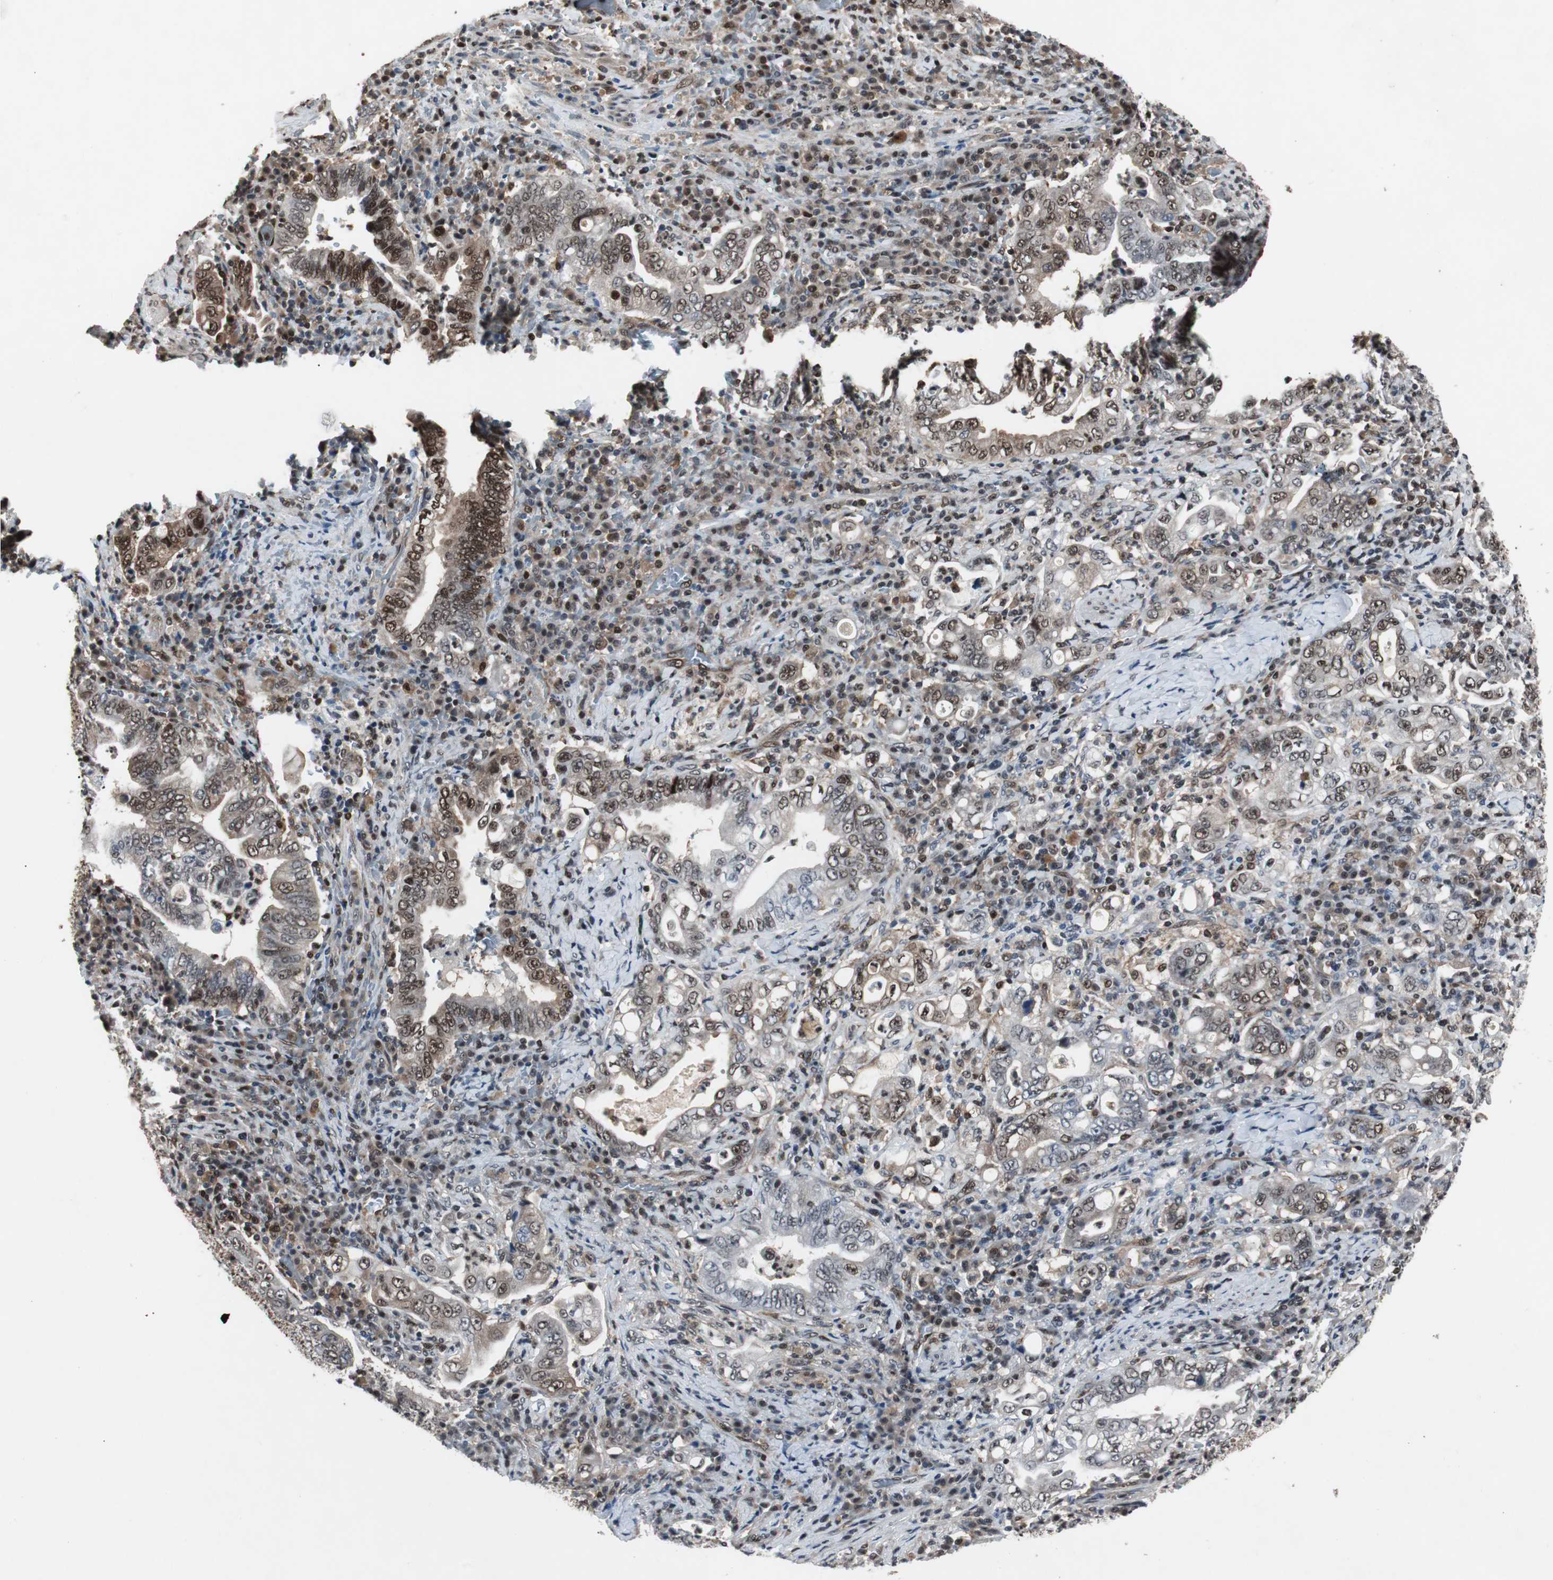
{"staining": {"intensity": "moderate", "quantity": "25%-75%", "location": "cytoplasmic/membranous,nuclear"}, "tissue": "stomach cancer", "cell_type": "Tumor cells", "image_type": "cancer", "snomed": [{"axis": "morphology", "description": "Normal tissue, NOS"}, {"axis": "morphology", "description": "Adenocarcinoma, NOS"}, {"axis": "topography", "description": "Esophagus"}, {"axis": "topography", "description": "Stomach, upper"}, {"axis": "topography", "description": "Peripheral nerve tissue"}], "caption": "Stomach adenocarcinoma stained for a protein demonstrates moderate cytoplasmic/membranous and nuclear positivity in tumor cells.", "gene": "ACLY", "patient": {"sex": "male", "age": 62}}